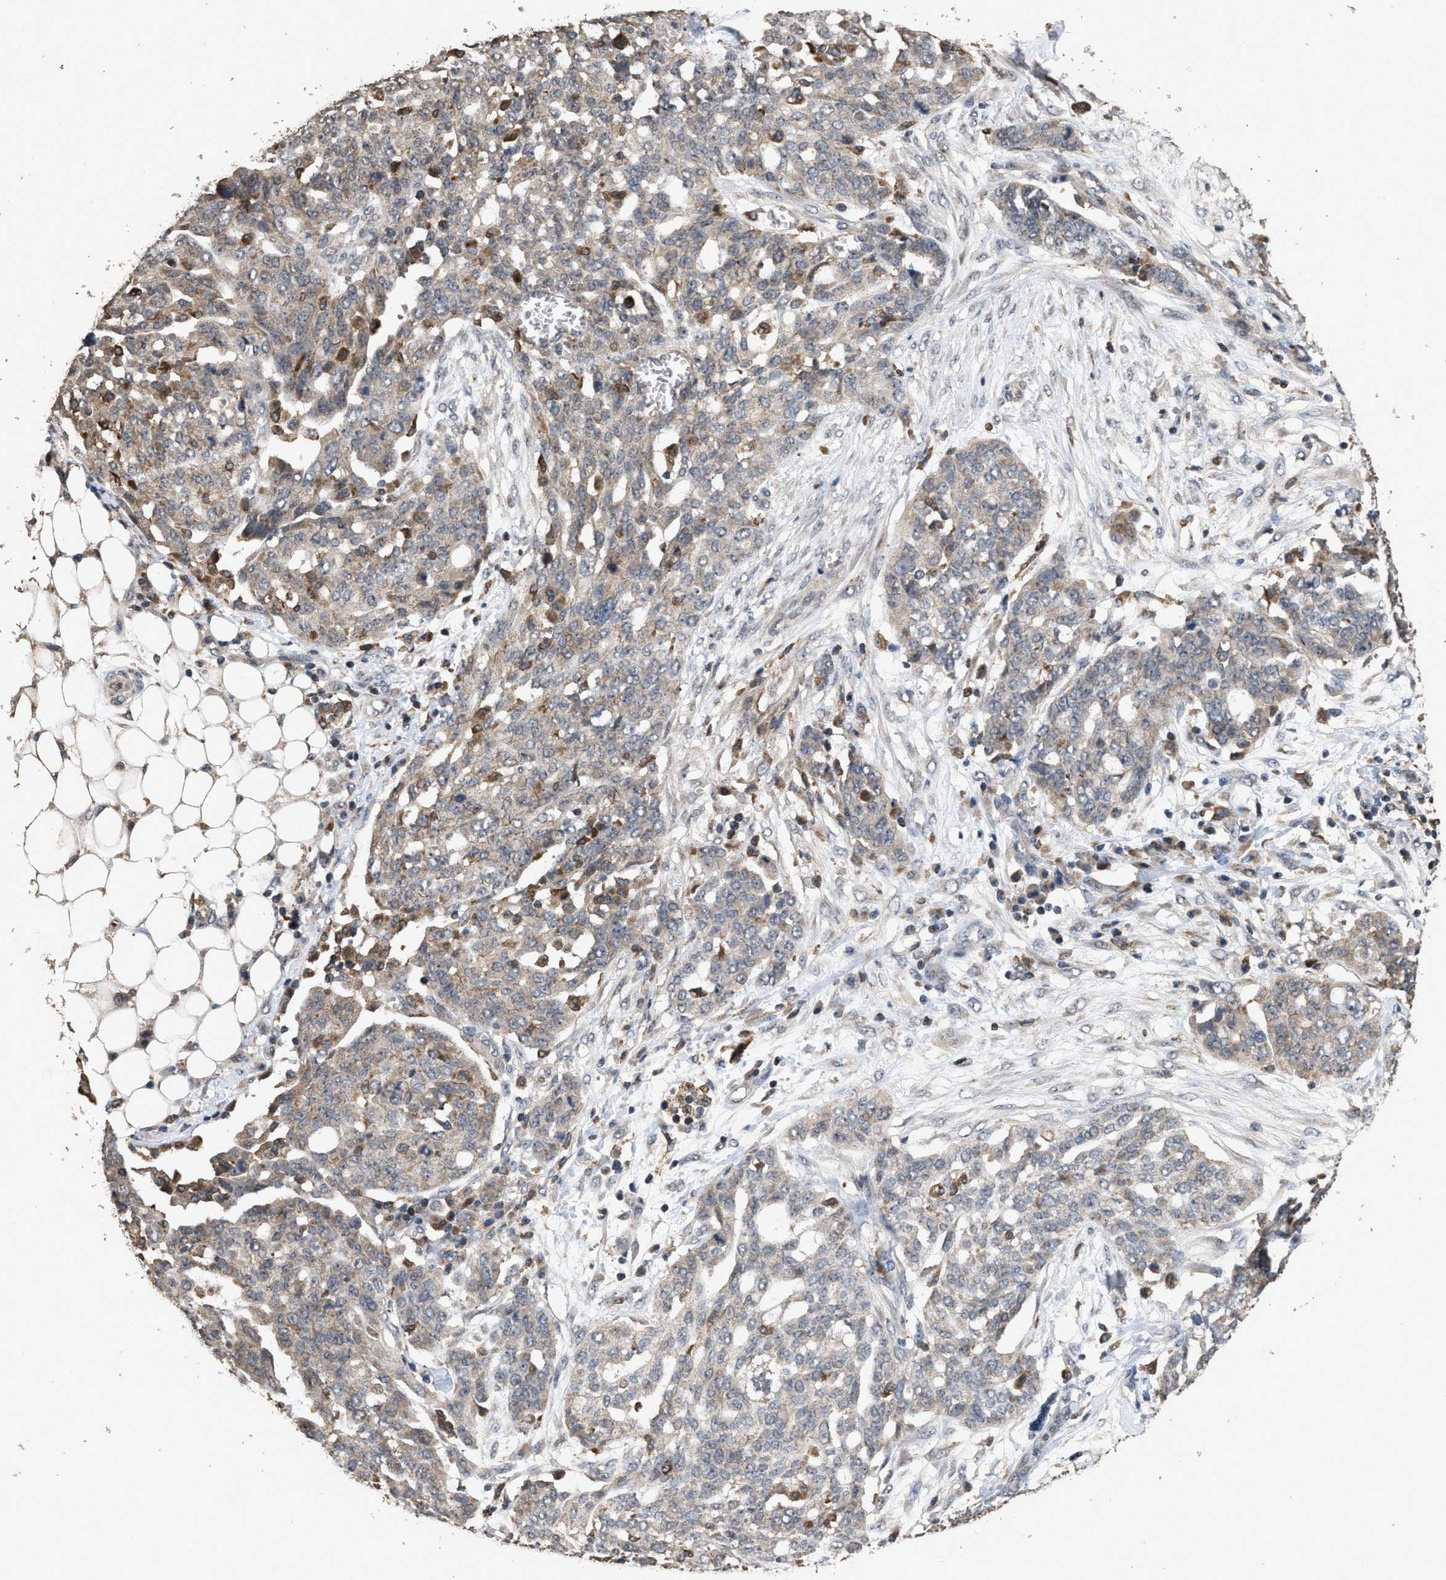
{"staining": {"intensity": "weak", "quantity": ">75%", "location": "cytoplasmic/membranous"}, "tissue": "ovarian cancer", "cell_type": "Tumor cells", "image_type": "cancer", "snomed": [{"axis": "morphology", "description": "Cystadenocarcinoma, serous, NOS"}, {"axis": "topography", "description": "Soft tissue"}, {"axis": "topography", "description": "Ovary"}], "caption": "Weak cytoplasmic/membranous staining for a protein is appreciated in about >75% of tumor cells of ovarian serous cystadenocarcinoma using IHC.", "gene": "TDRKH", "patient": {"sex": "female", "age": 57}}